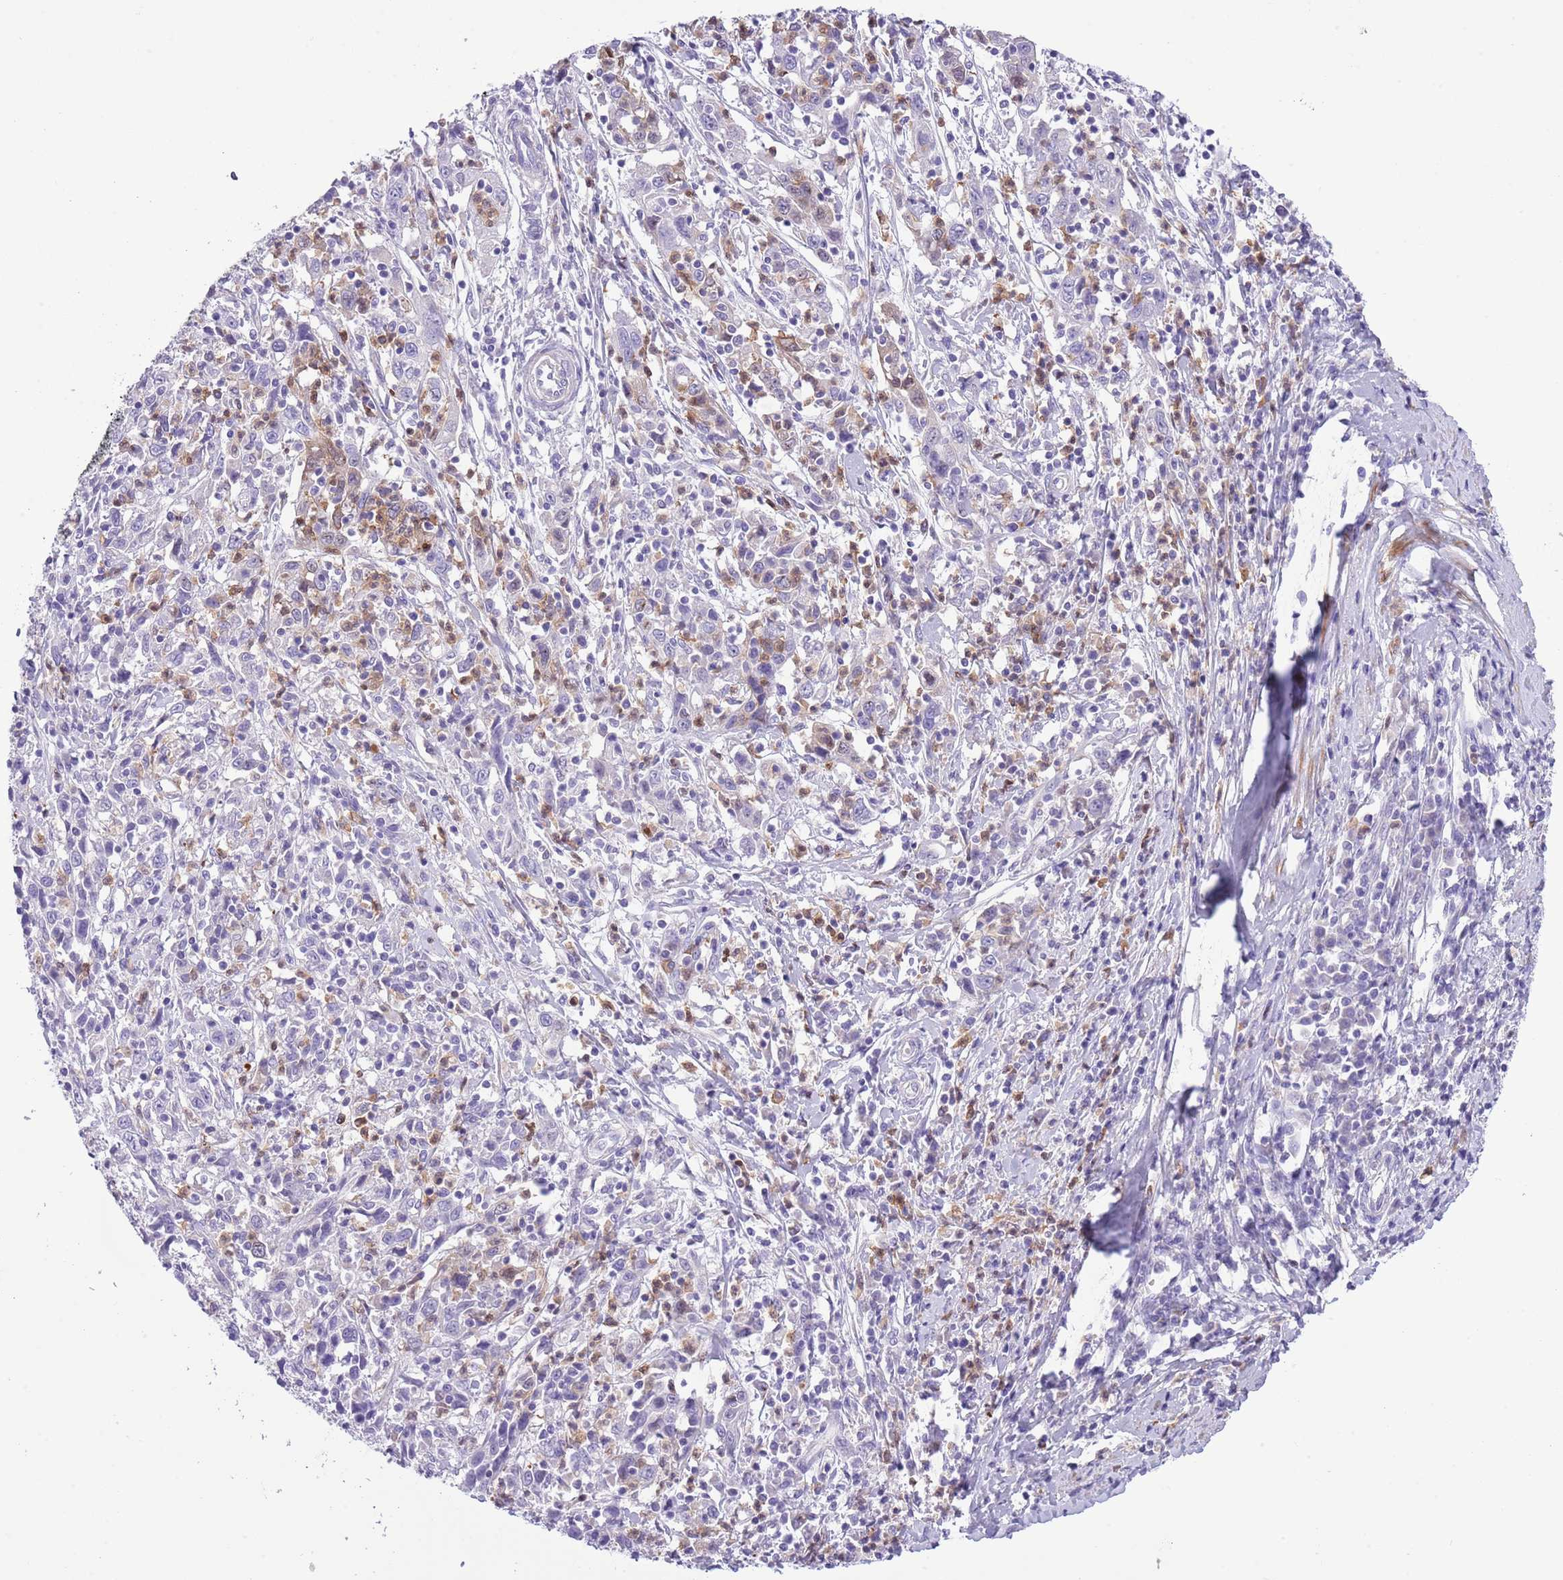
{"staining": {"intensity": "negative", "quantity": "none", "location": "none"}, "tissue": "cervical cancer", "cell_type": "Tumor cells", "image_type": "cancer", "snomed": [{"axis": "morphology", "description": "Squamous cell carcinoma, NOS"}, {"axis": "topography", "description": "Cervix"}], "caption": "A high-resolution image shows immunohistochemistry staining of cervical squamous cell carcinoma, which exhibits no significant staining in tumor cells.", "gene": "OR6M1", "patient": {"sex": "female", "age": 46}}